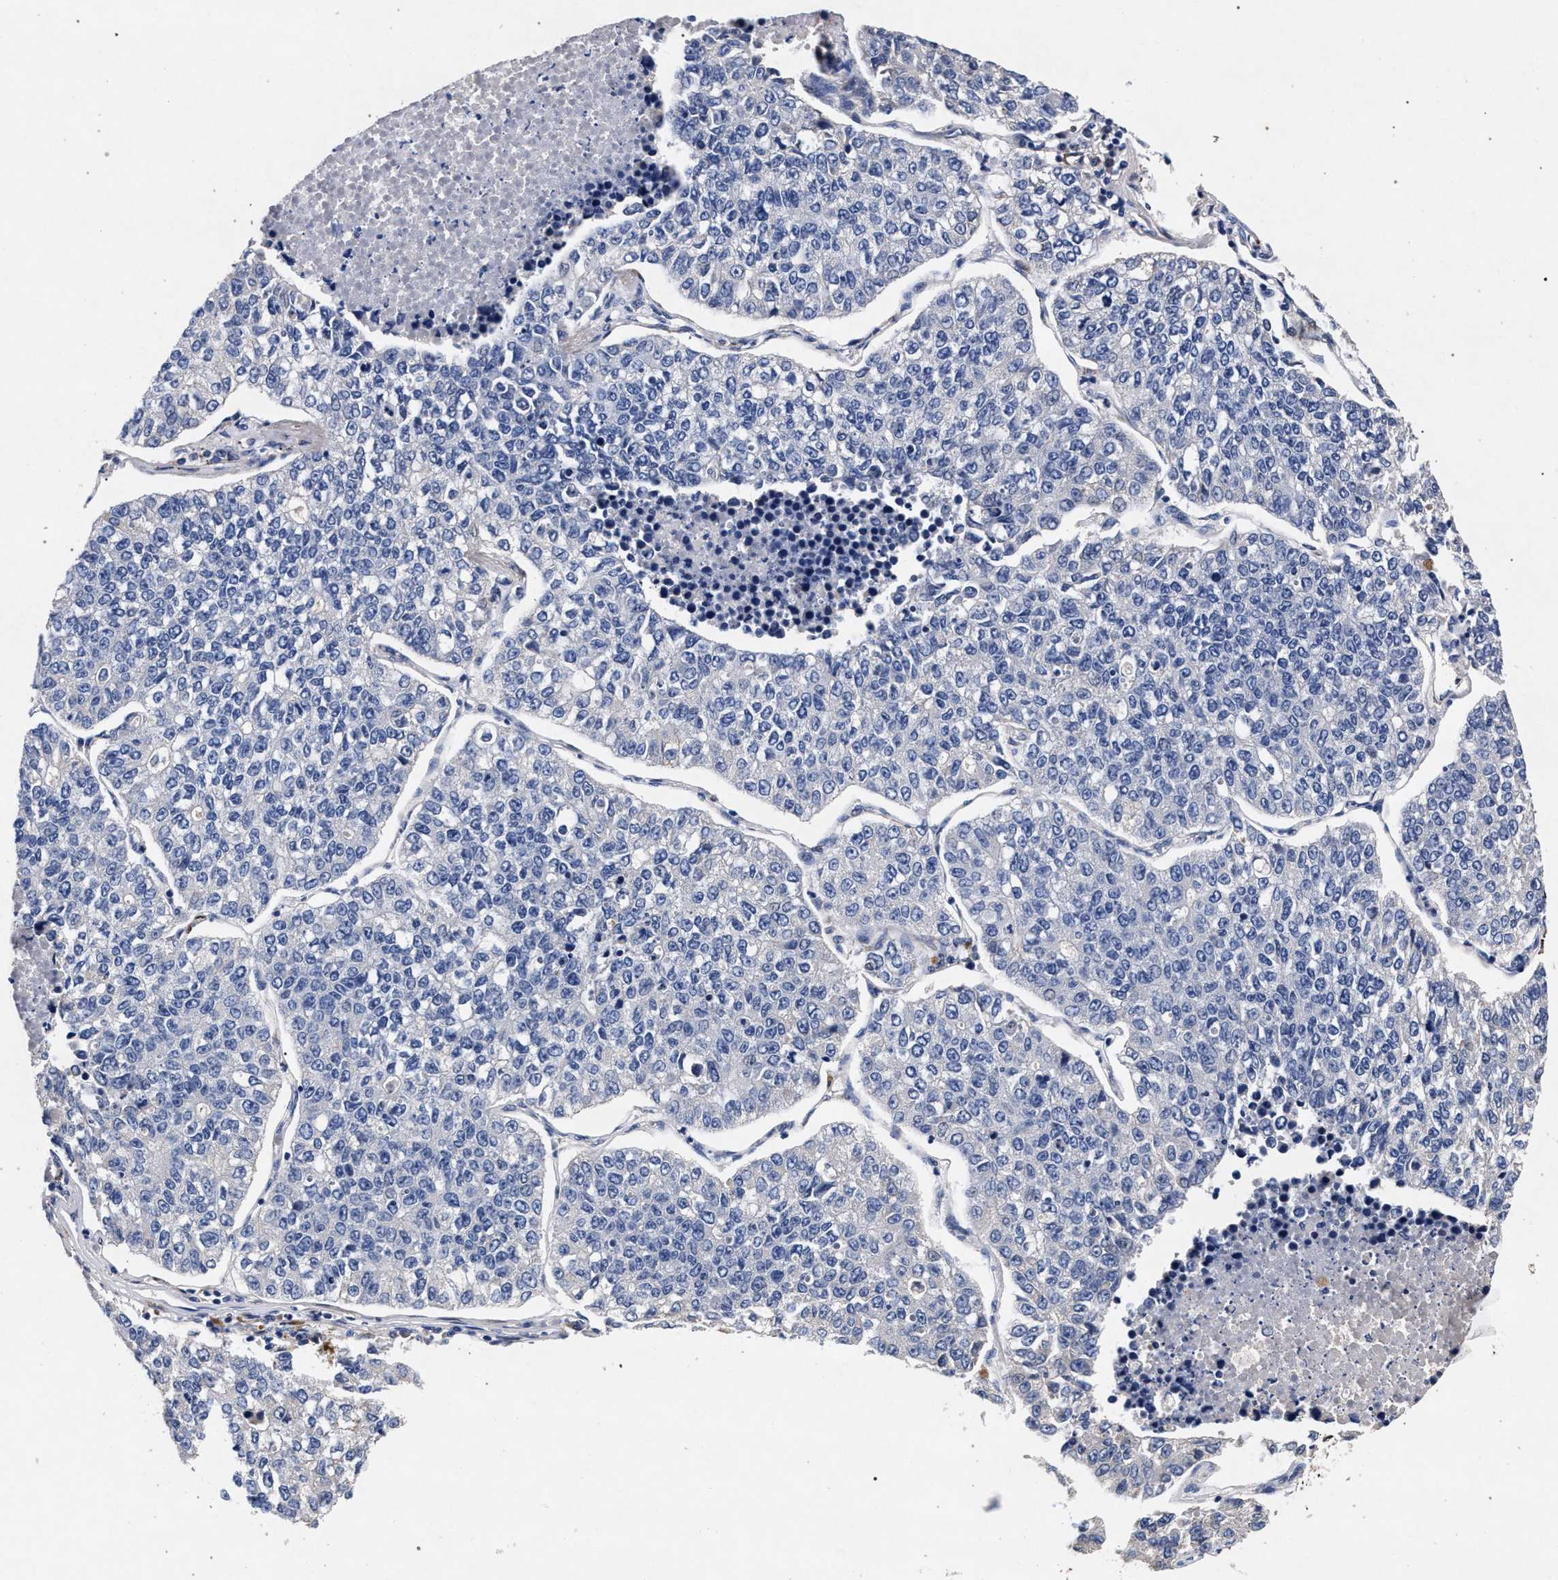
{"staining": {"intensity": "negative", "quantity": "none", "location": "none"}, "tissue": "lung cancer", "cell_type": "Tumor cells", "image_type": "cancer", "snomed": [{"axis": "morphology", "description": "Adenocarcinoma, NOS"}, {"axis": "topography", "description": "Lung"}], "caption": "DAB (3,3'-diaminobenzidine) immunohistochemical staining of lung cancer (adenocarcinoma) exhibits no significant positivity in tumor cells.", "gene": "NEK7", "patient": {"sex": "male", "age": 49}}